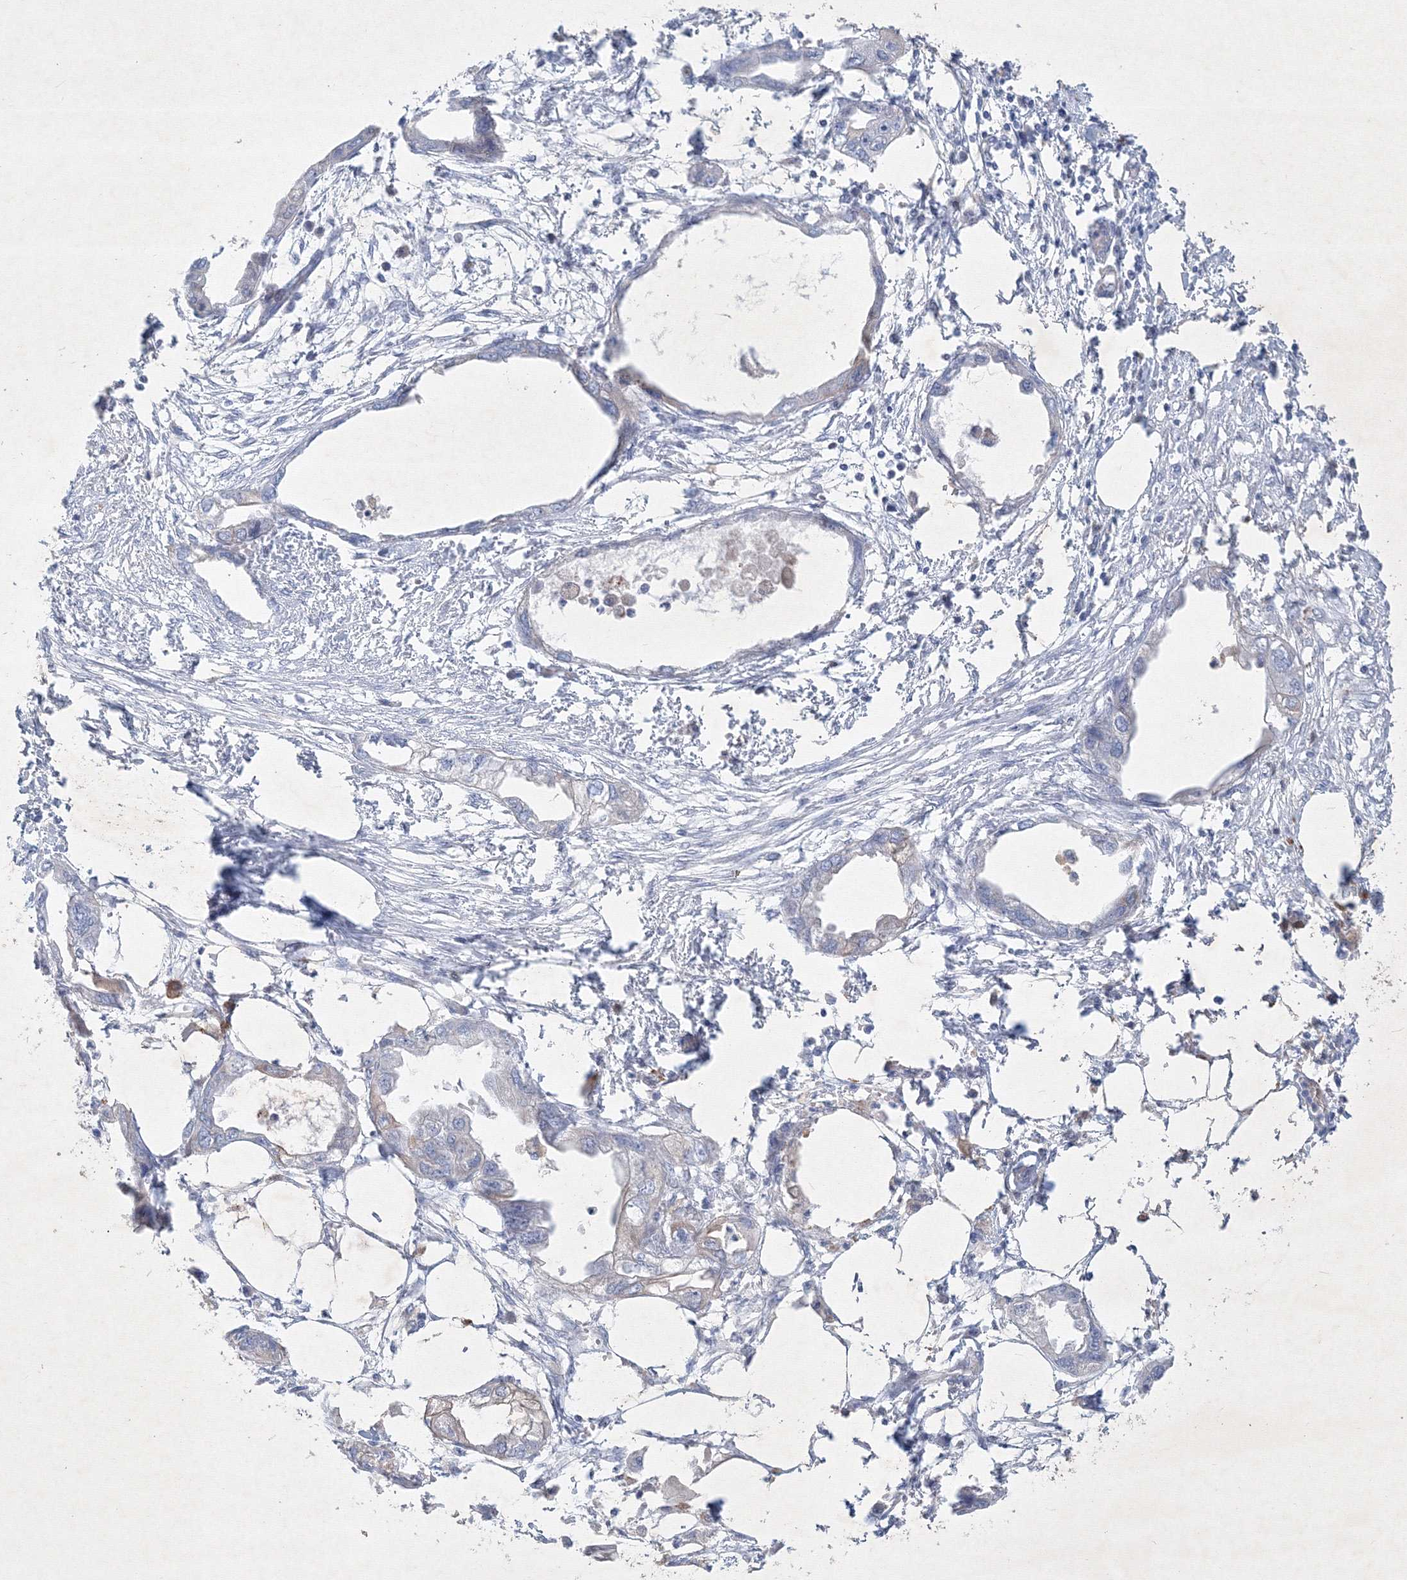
{"staining": {"intensity": "weak", "quantity": "<25%", "location": "cytoplasmic/membranous"}, "tissue": "endometrial cancer", "cell_type": "Tumor cells", "image_type": "cancer", "snomed": [{"axis": "morphology", "description": "Adenocarcinoma, NOS"}, {"axis": "morphology", "description": "Adenocarcinoma, metastatic, NOS"}, {"axis": "topography", "description": "Adipose tissue"}, {"axis": "topography", "description": "Endometrium"}], "caption": "A high-resolution image shows IHC staining of endometrial cancer, which reveals no significant positivity in tumor cells. Brightfield microscopy of immunohistochemistry (IHC) stained with DAB (3,3'-diaminobenzidine) (brown) and hematoxylin (blue), captured at high magnification.", "gene": "CXXC4", "patient": {"sex": "female", "age": 67}}